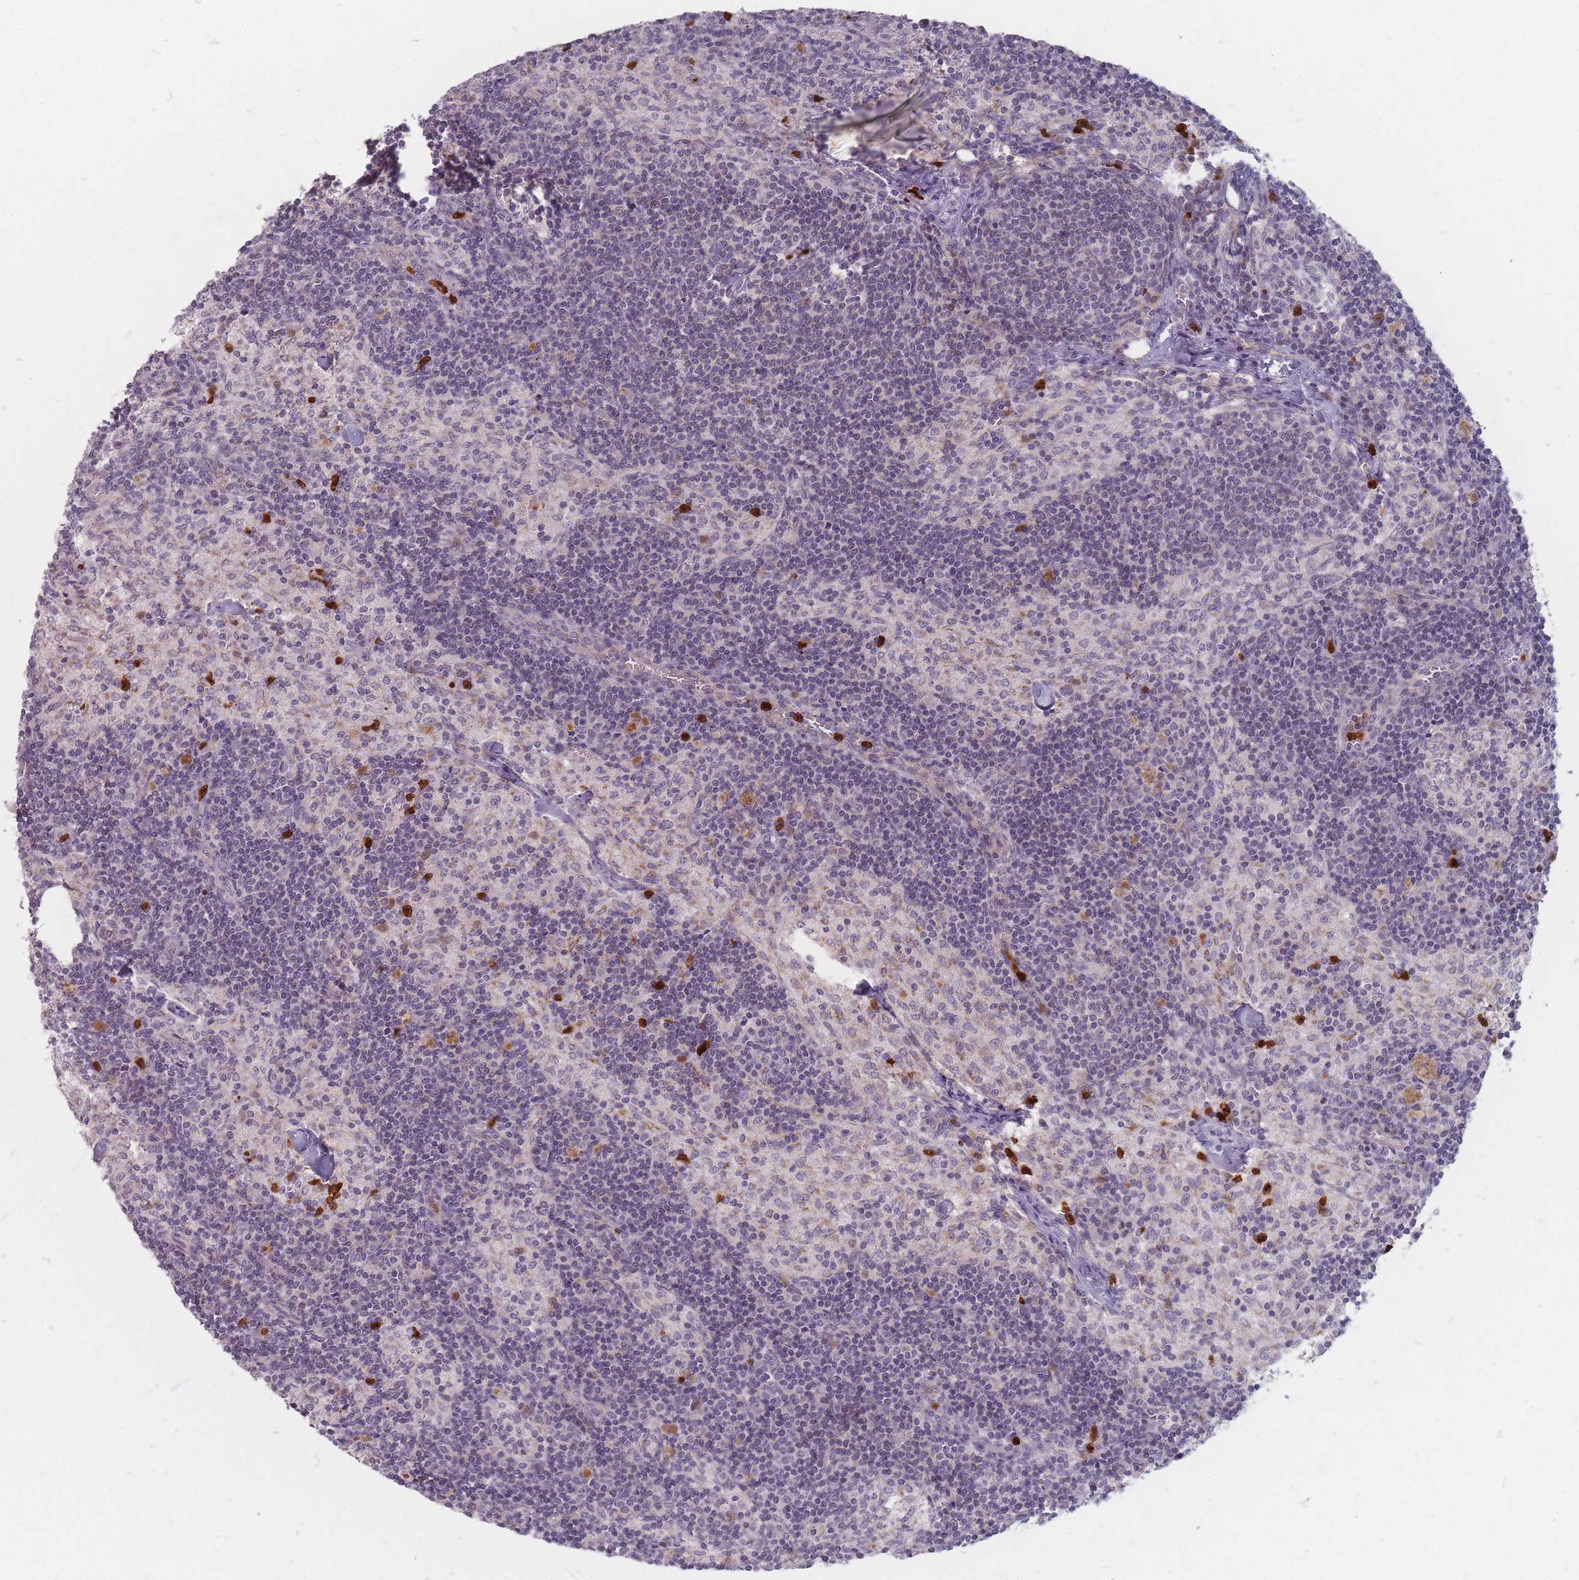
{"staining": {"intensity": "negative", "quantity": "none", "location": "none"}, "tissue": "lymph node", "cell_type": "Germinal center cells", "image_type": "normal", "snomed": [{"axis": "morphology", "description": "Normal tissue, NOS"}, {"axis": "topography", "description": "Lymph node"}], "caption": "Immunohistochemistry (IHC) histopathology image of unremarkable lymph node: lymph node stained with DAB demonstrates no significant protein staining in germinal center cells.", "gene": "CHCHD7", "patient": {"sex": "female", "age": 42}}